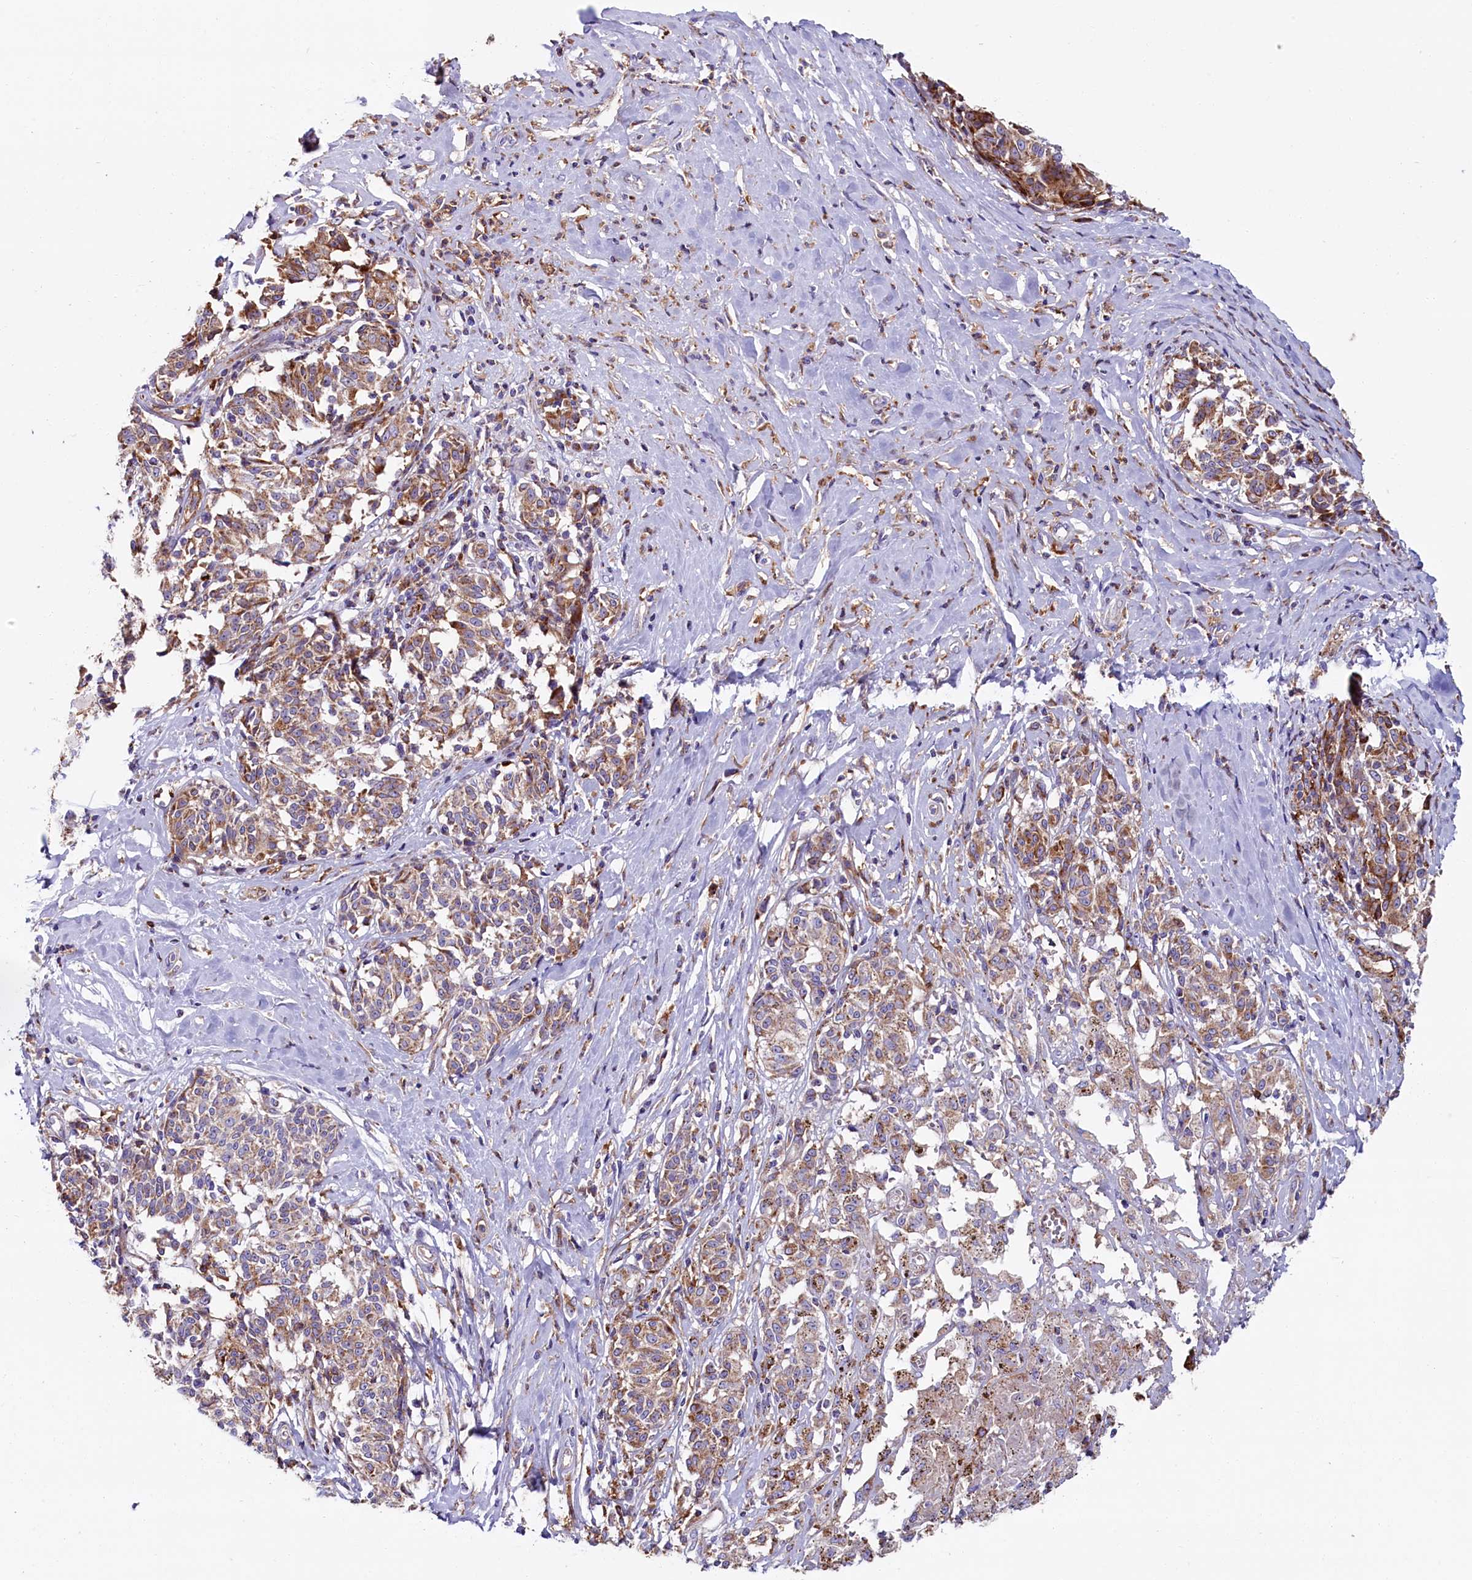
{"staining": {"intensity": "weak", "quantity": ">75%", "location": "cytoplasmic/membranous"}, "tissue": "melanoma", "cell_type": "Tumor cells", "image_type": "cancer", "snomed": [{"axis": "morphology", "description": "Malignant melanoma, NOS"}, {"axis": "topography", "description": "Skin"}], "caption": "A micrograph of melanoma stained for a protein exhibits weak cytoplasmic/membranous brown staining in tumor cells. The protein of interest is stained brown, and the nuclei are stained in blue (DAB IHC with brightfield microscopy, high magnification).", "gene": "IL20RA", "patient": {"sex": "female", "age": 72}}